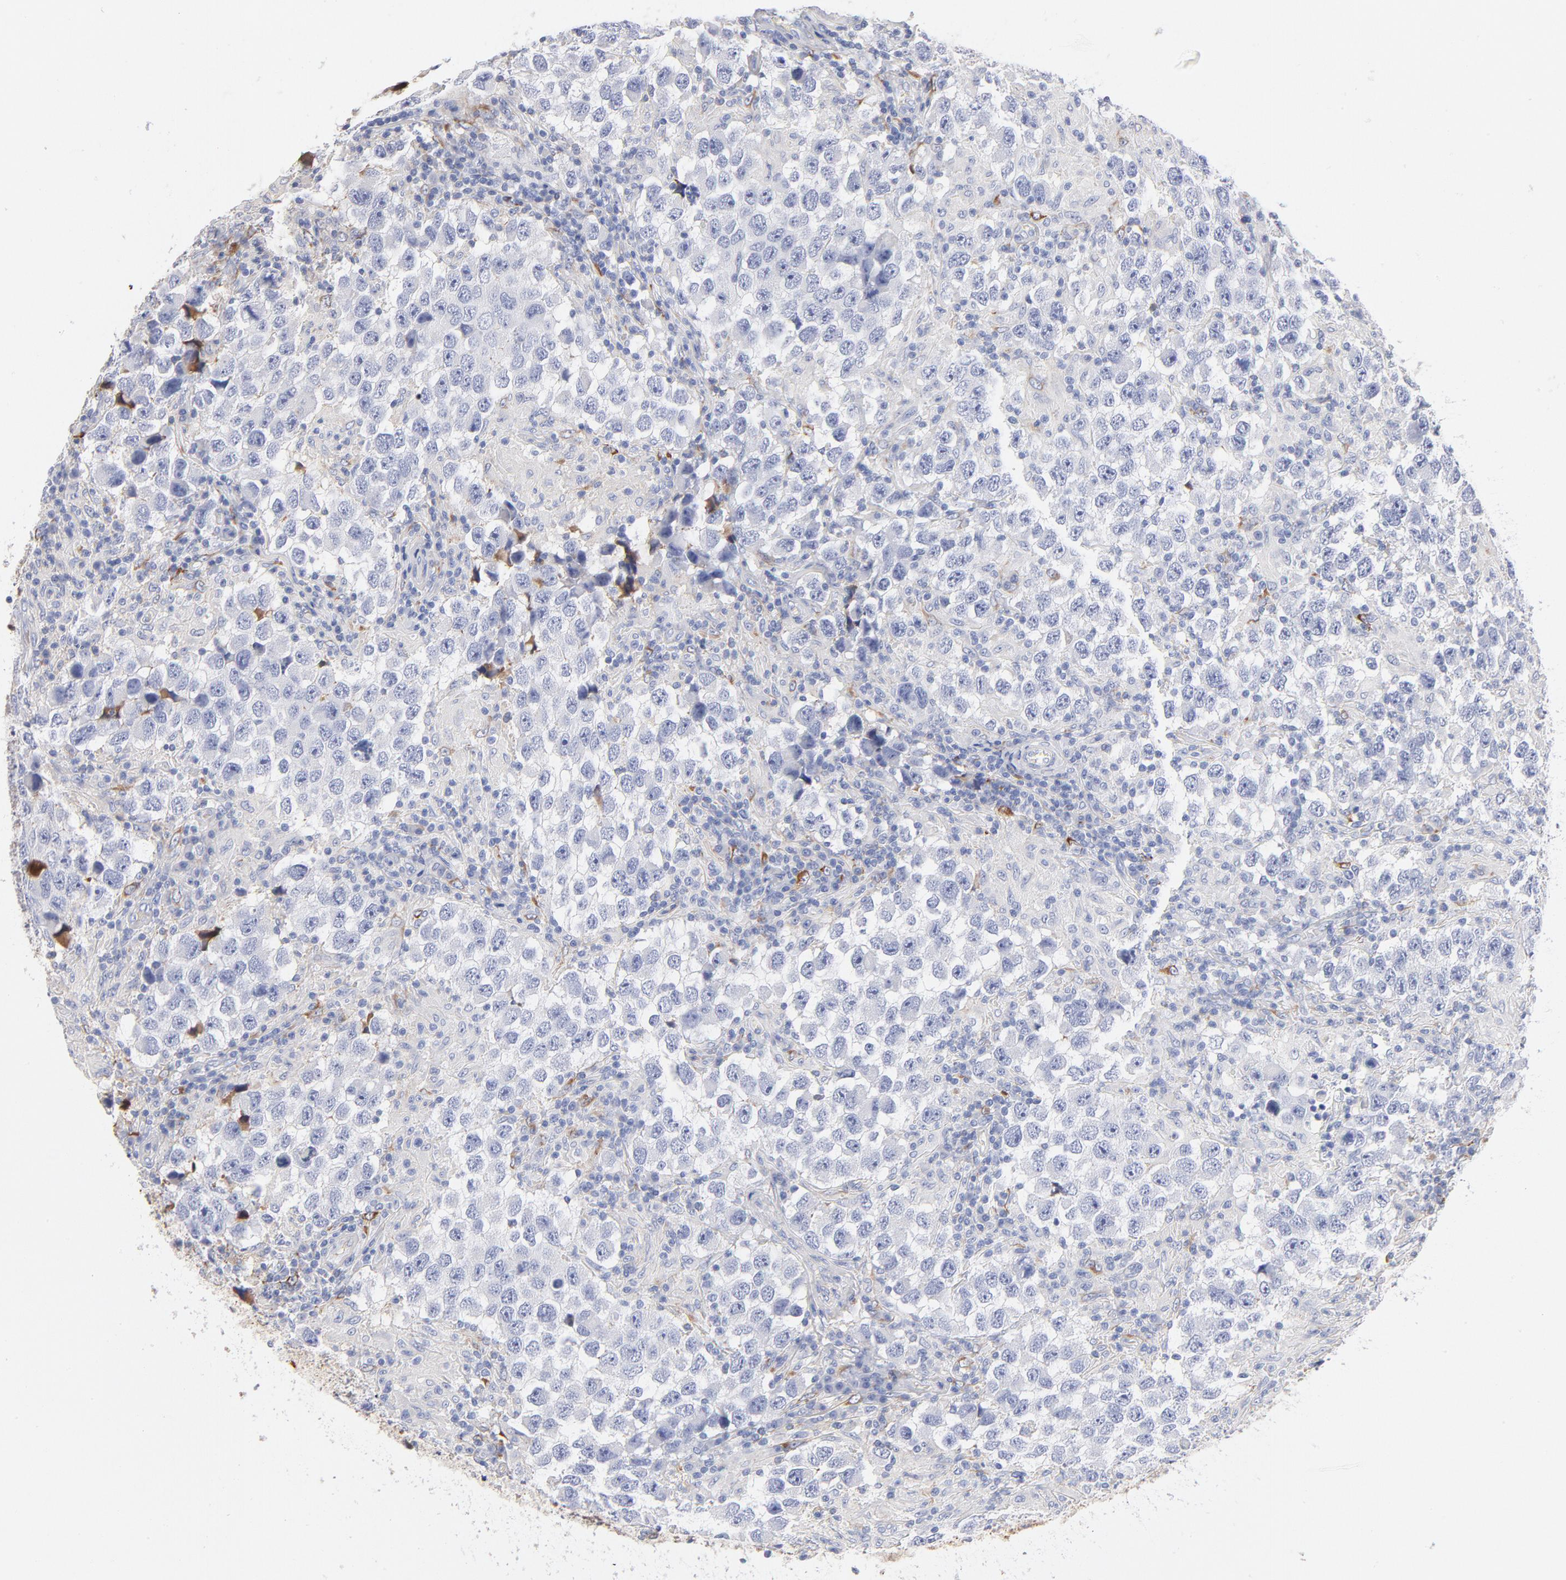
{"staining": {"intensity": "negative", "quantity": "none", "location": "none"}, "tissue": "testis cancer", "cell_type": "Tumor cells", "image_type": "cancer", "snomed": [{"axis": "morphology", "description": "Carcinoma, Embryonal, NOS"}, {"axis": "topography", "description": "Testis"}], "caption": "Immunohistochemistry photomicrograph of human testis cancer stained for a protein (brown), which reveals no staining in tumor cells. (Brightfield microscopy of DAB (3,3'-diaminobenzidine) immunohistochemistry (IHC) at high magnification).", "gene": "C3", "patient": {"sex": "male", "age": 21}}